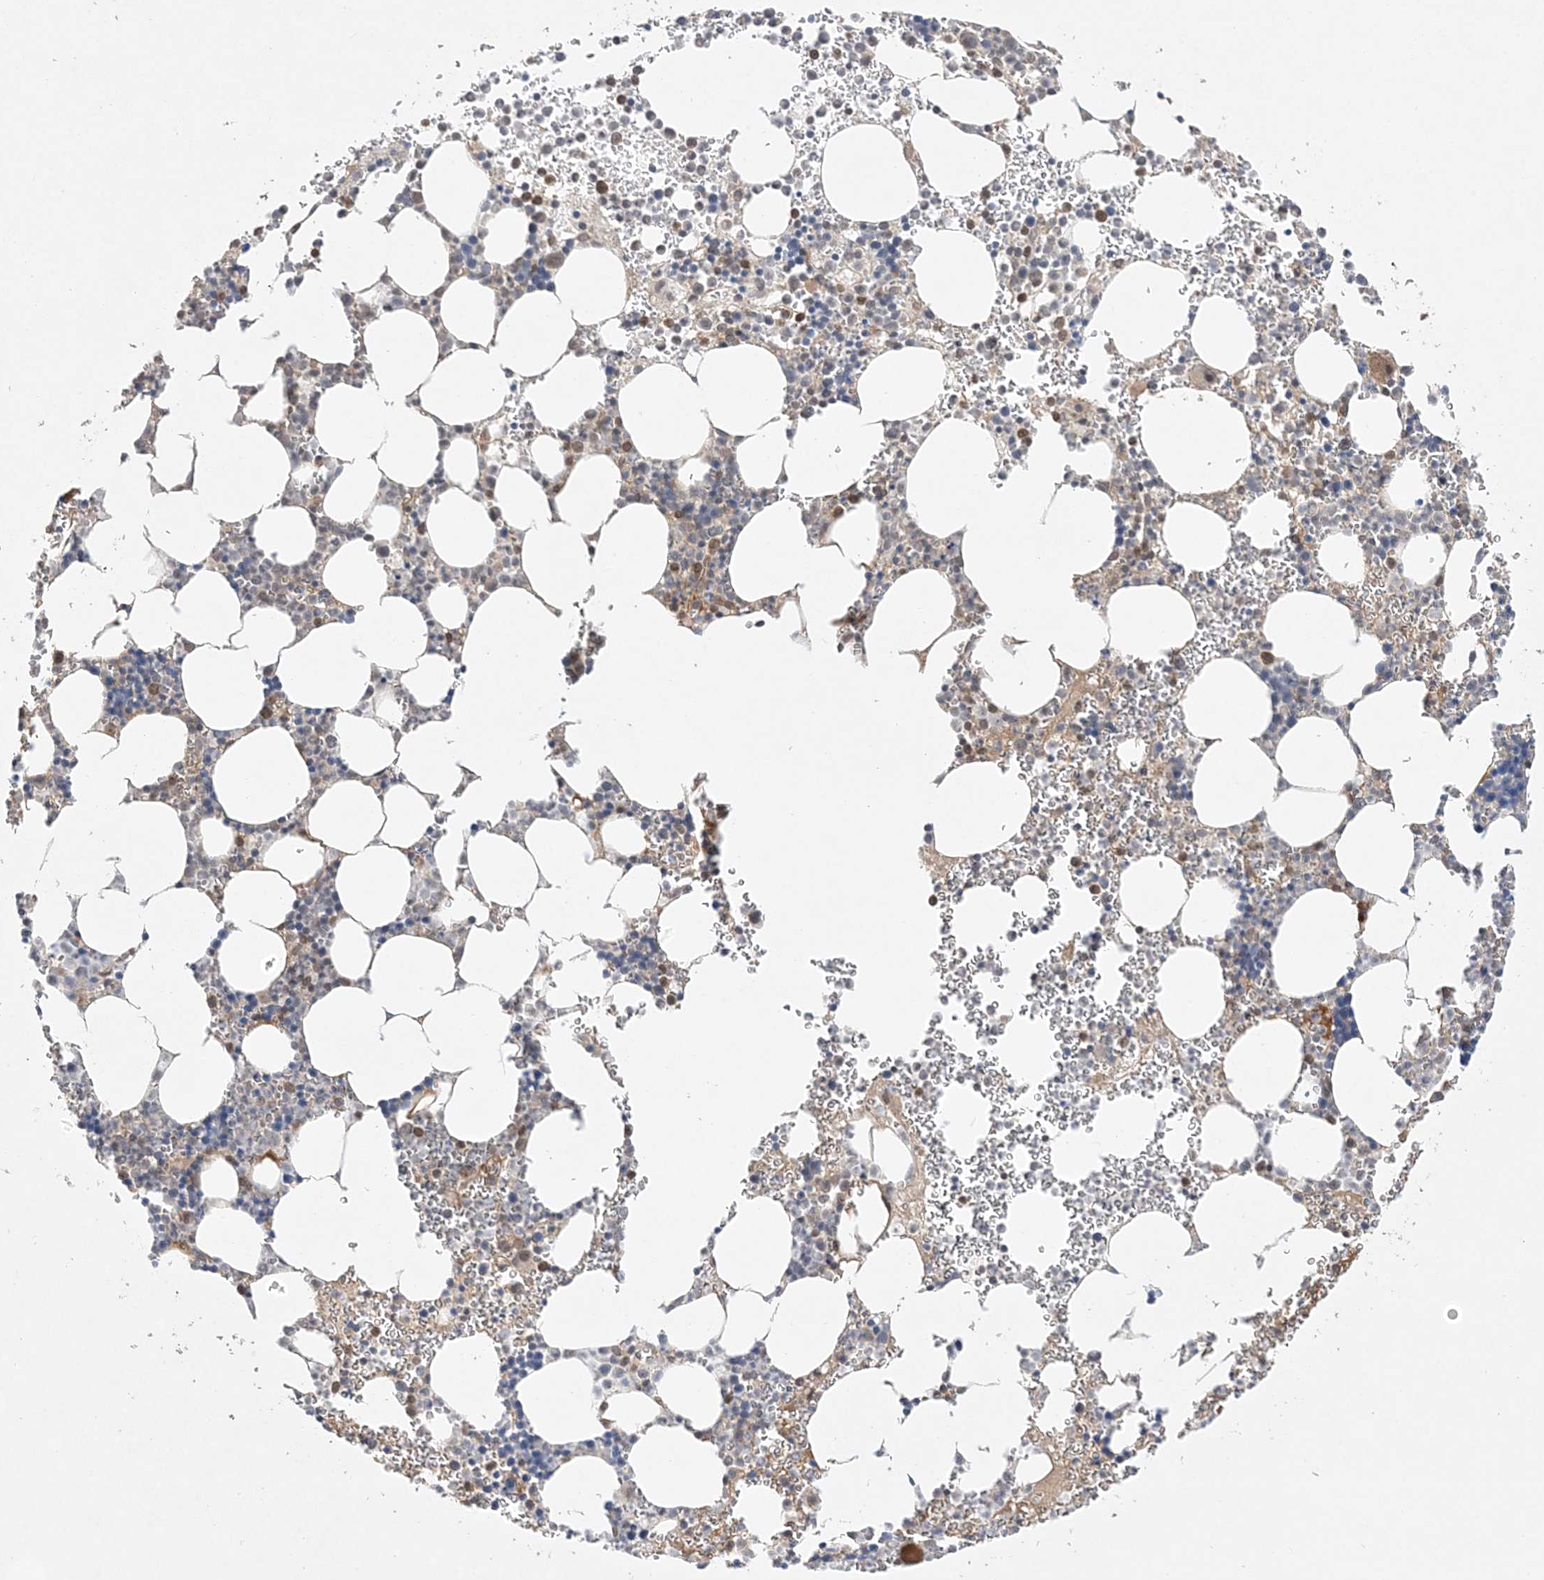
{"staining": {"intensity": "moderate", "quantity": "<25%", "location": "cytoplasmic/membranous"}, "tissue": "bone marrow", "cell_type": "Hematopoietic cells", "image_type": "normal", "snomed": [{"axis": "morphology", "description": "Normal tissue, NOS"}, {"axis": "topography", "description": "Bone marrow"}], "caption": "Brown immunohistochemical staining in normal bone marrow shows moderate cytoplasmic/membranous positivity in about <25% of hematopoietic cells. (DAB IHC with brightfield microscopy, high magnification).", "gene": "TMEM132B", "patient": {"sex": "female", "age": 78}}